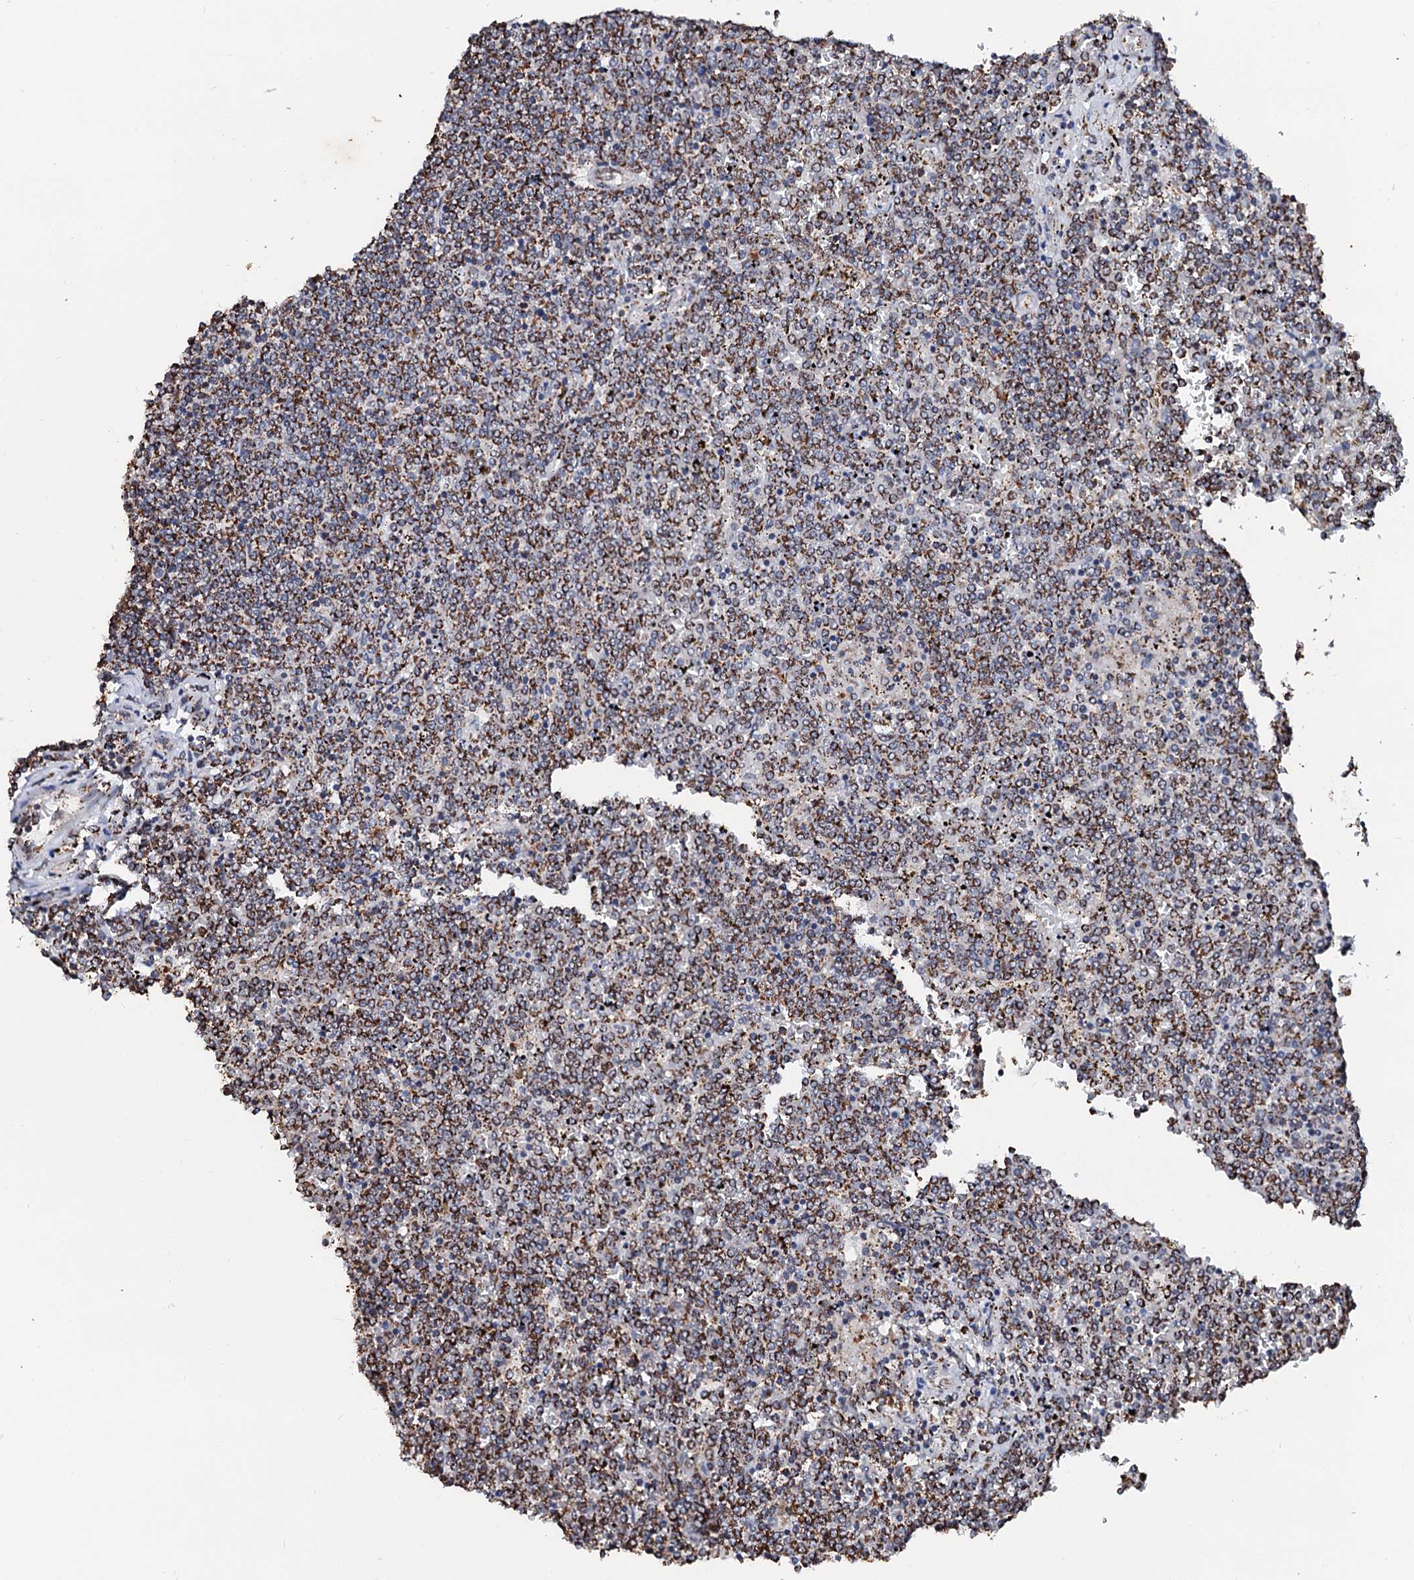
{"staining": {"intensity": "moderate", "quantity": ">75%", "location": "cytoplasmic/membranous"}, "tissue": "lymphoma", "cell_type": "Tumor cells", "image_type": "cancer", "snomed": [{"axis": "morphology", "description": "Malignant lymphoma, non-Hodgkin's type, Low grade"}, {"axis": "topography", "description": "Spleen"}], "caption": "Moderate cytoplasmic/membranous expression is seen in approximately >75% of tumor cells in low-grade malignant lymphoma, non-Hodgkin's type.", "gene": "SECISBP2L", "patient": {"sex": "female", "age": 19}}